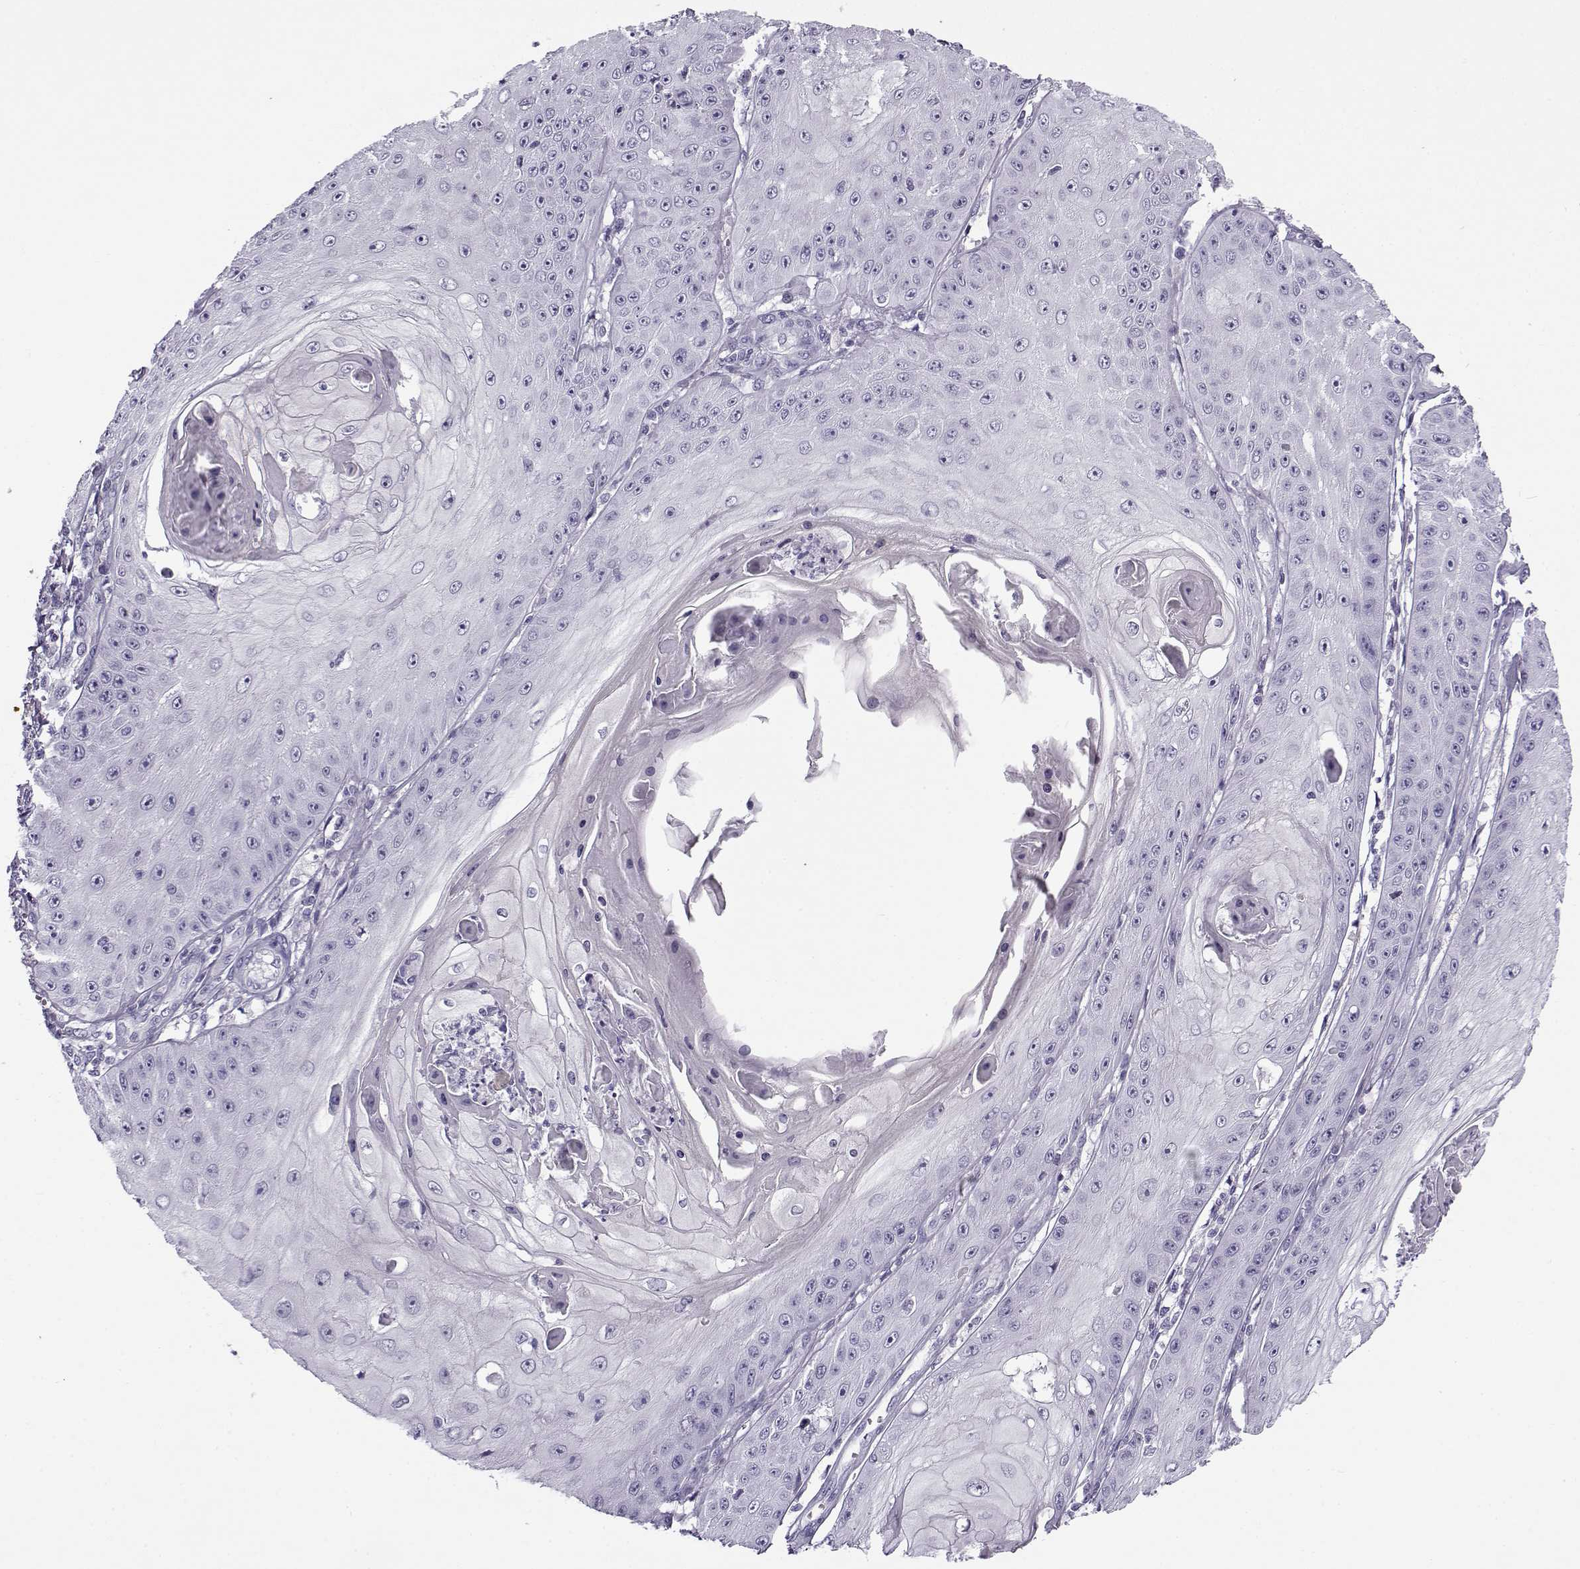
{"staining": {"intensity": "negative", "quantity": "none", "location": "none"}, "tissue": "skin cancer", "cell_type": "Tumor cells", "image_type": "cancer", "snomed": [{"axis": "morphology", "description": "Squamous cell carcinoma, NOS"}, {"axis": "topography", "description": "Skin"}], "caption": "Immunohistochemistry of skin squamous cell carcinoma exhibits no expression in tumor cells.", "gene": "GTSF1L", "patient": {"sex": "male", "age": 70}}